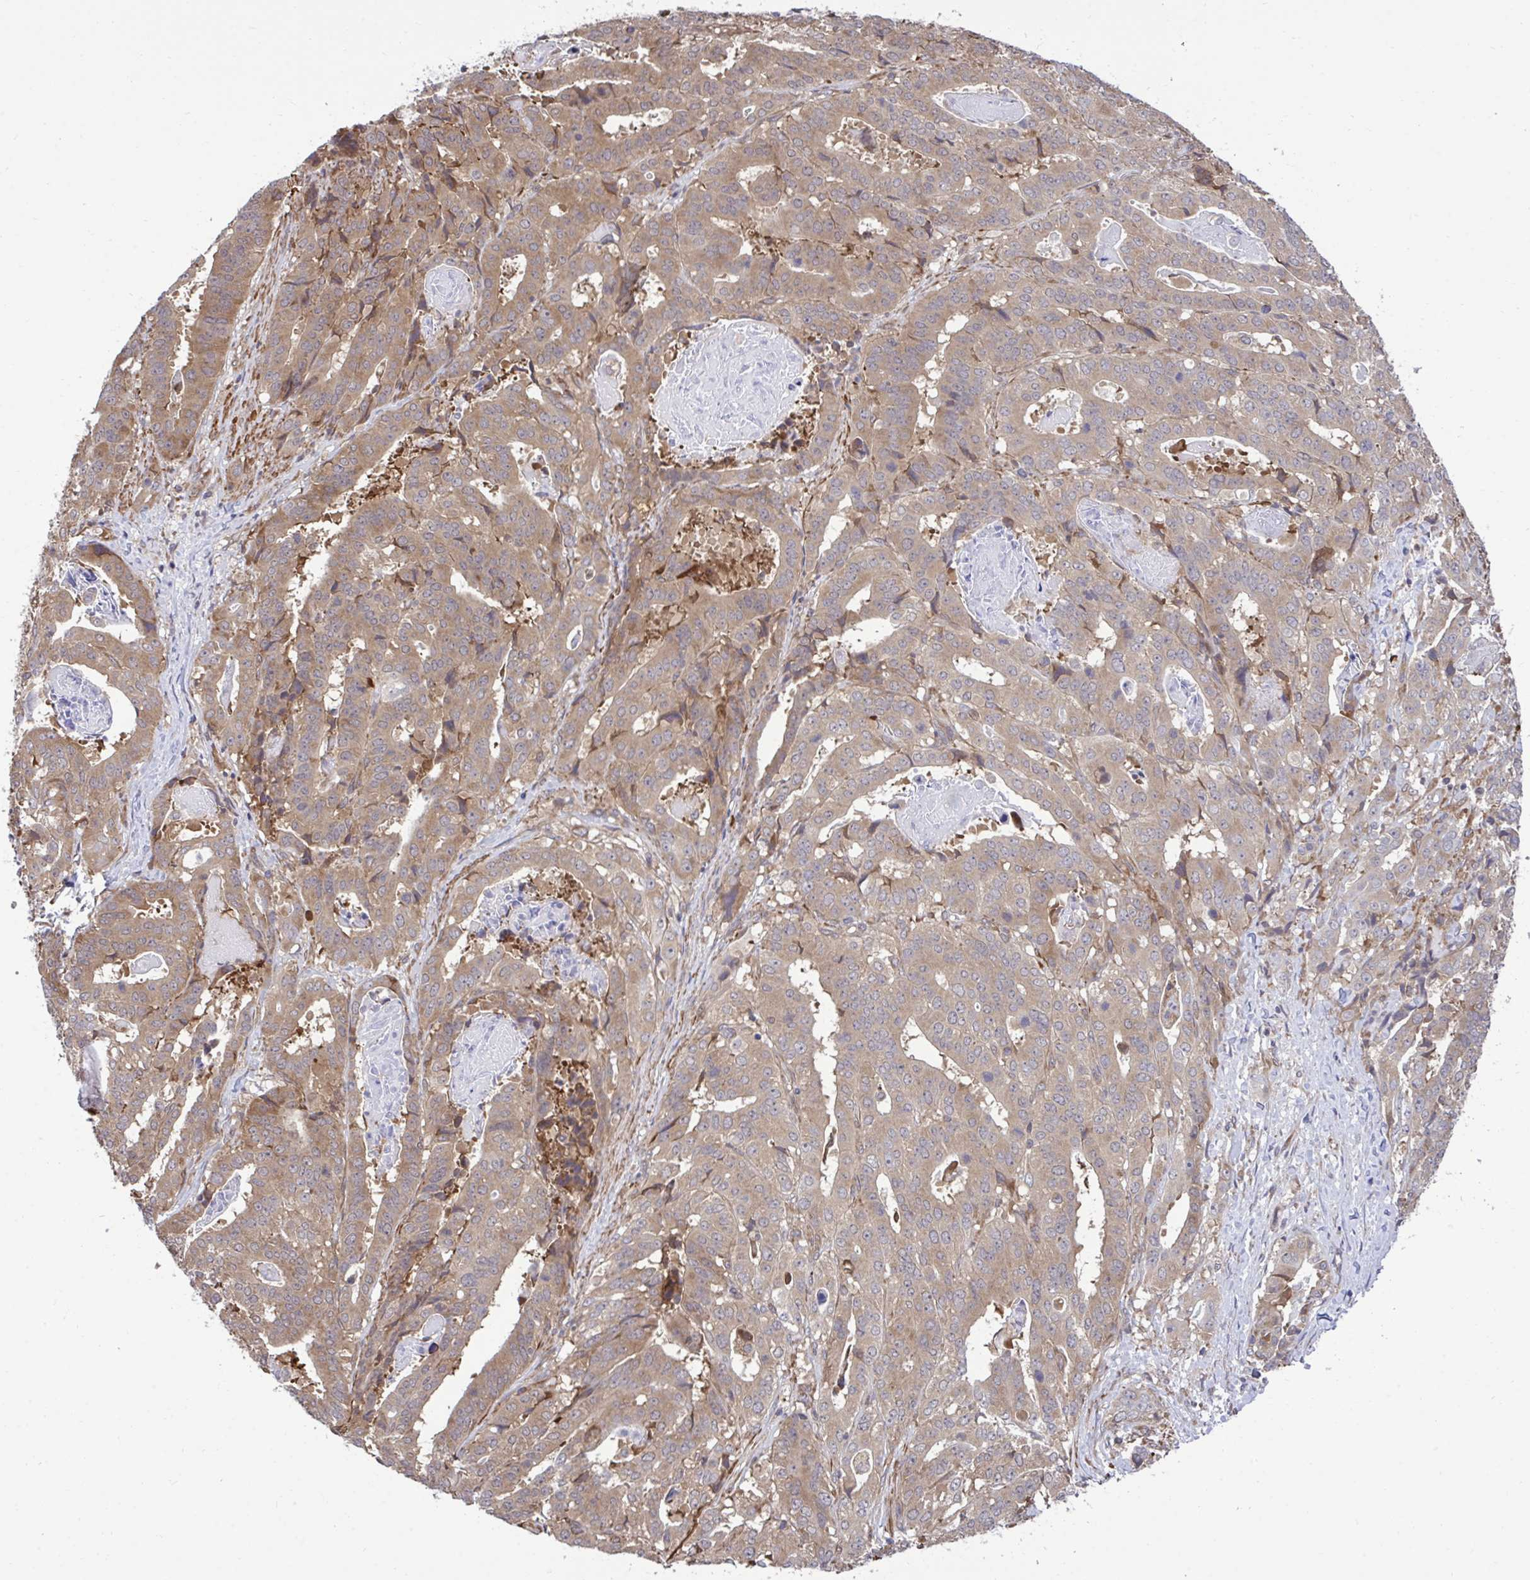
{"staining": {"intensity": "moderate", "quantity": ">75%", "location": "cytoplasmic/membranous"}, "tissue": "stomach cancer", "cell_type": "Tumor cells", "image_type": "cancer", "snomed": [{"axis": "morphology", "description": "Adenocarcinoma, NOS"}, {"axis": "topography", "description": "Stomach"}], "caption": "Moderate cytoplasmic/membranous staining is identified in about >75% of tumor cells in stomach cancer. Immunohistochemistry (ihc) stains the protein of interest in brown and the nuclei are stained blue.", "gene": "RPS15", "patient": {"sex": "male", "age": 48}}